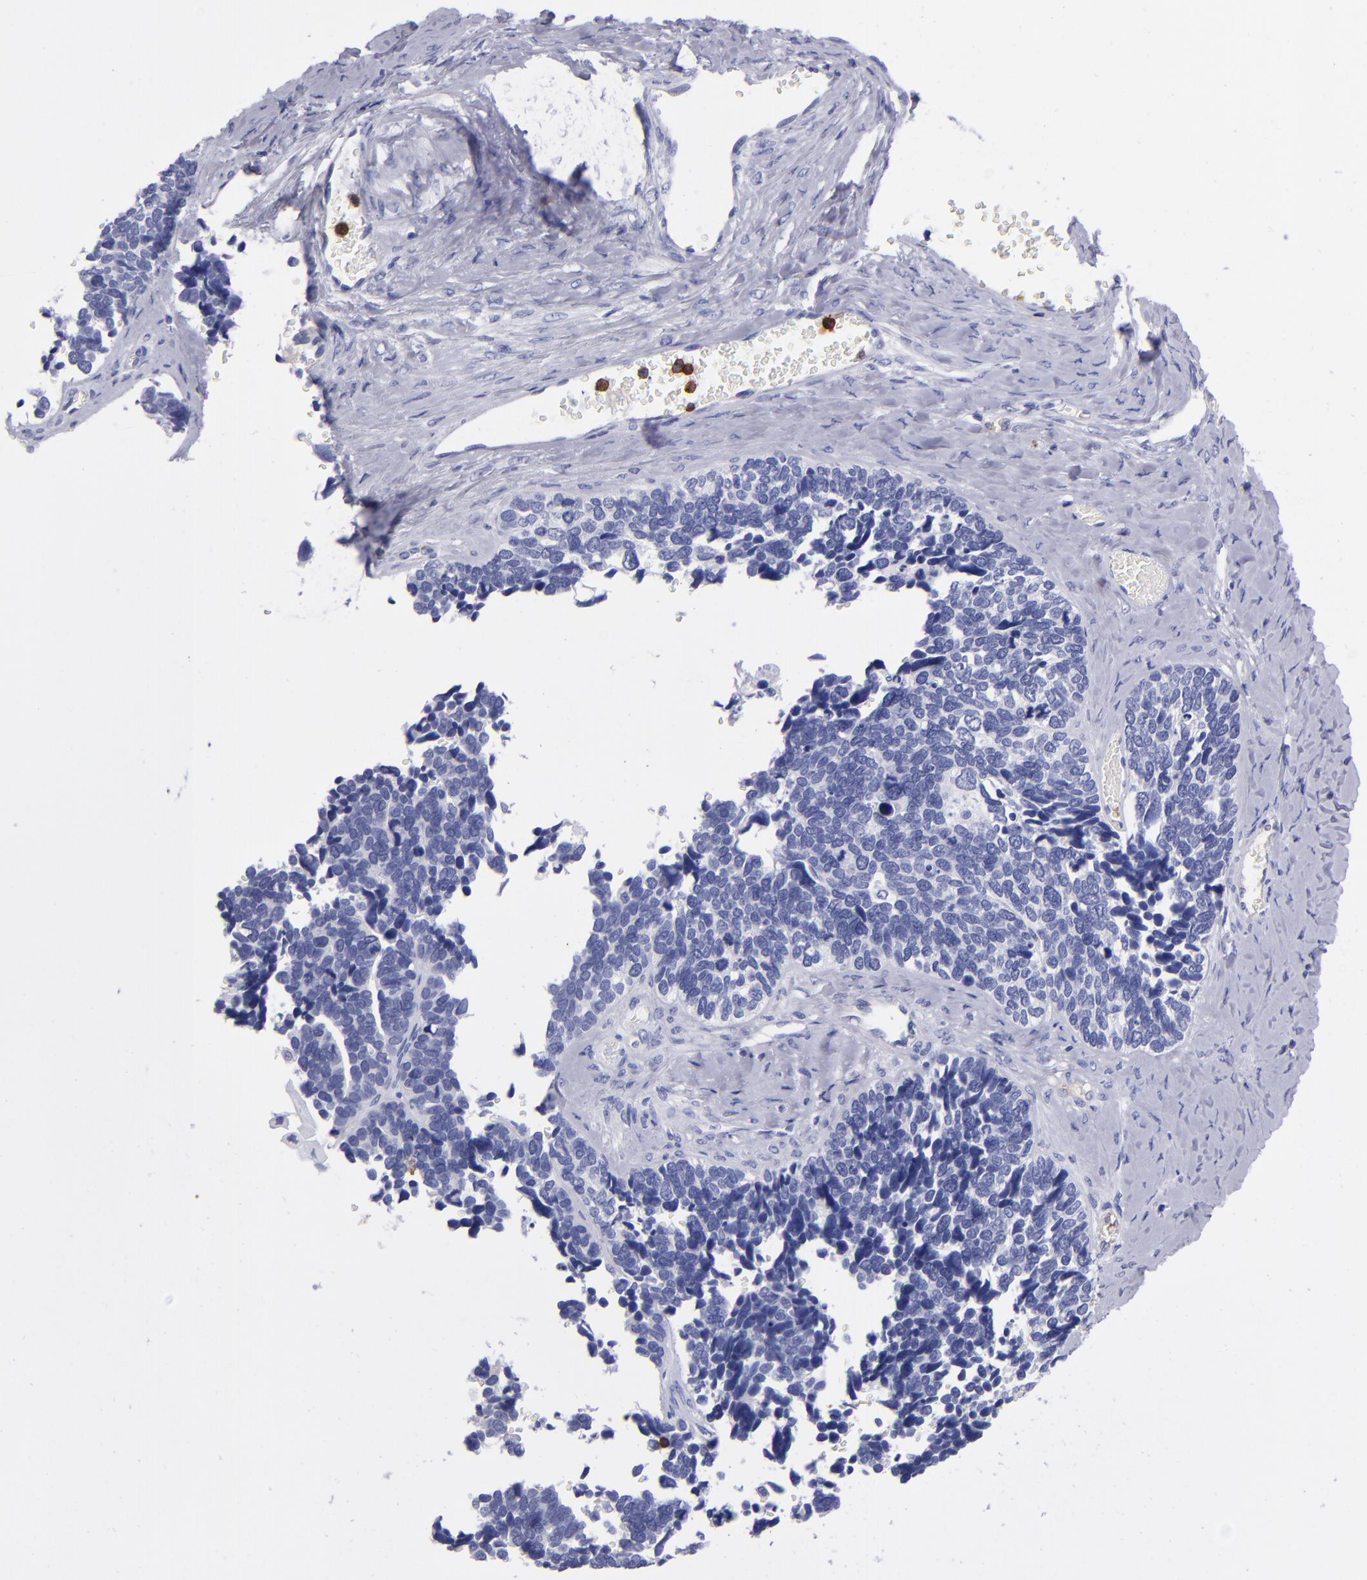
{"staining": {"intensity": "negative", "quantity": "none", "location": "none"}, "tissue": "ovarian cancer", "cell_type": "Tumor cells", "image_type": "cancer", "snomed": [{"axis": "morphology", "description": "Cystadenocarcinoma, serous, NOS"}, {"axis": "topography", "description": "Ovary"}], "caption": "An IHC image of serous cystadenocarcinoma (ovarian) is shown. There is no staining in tumor cells of serous cystadenocarcinoma (ovarian).", "gene": "ICAM3", "patient": {"sex": "female", "age": 77}}